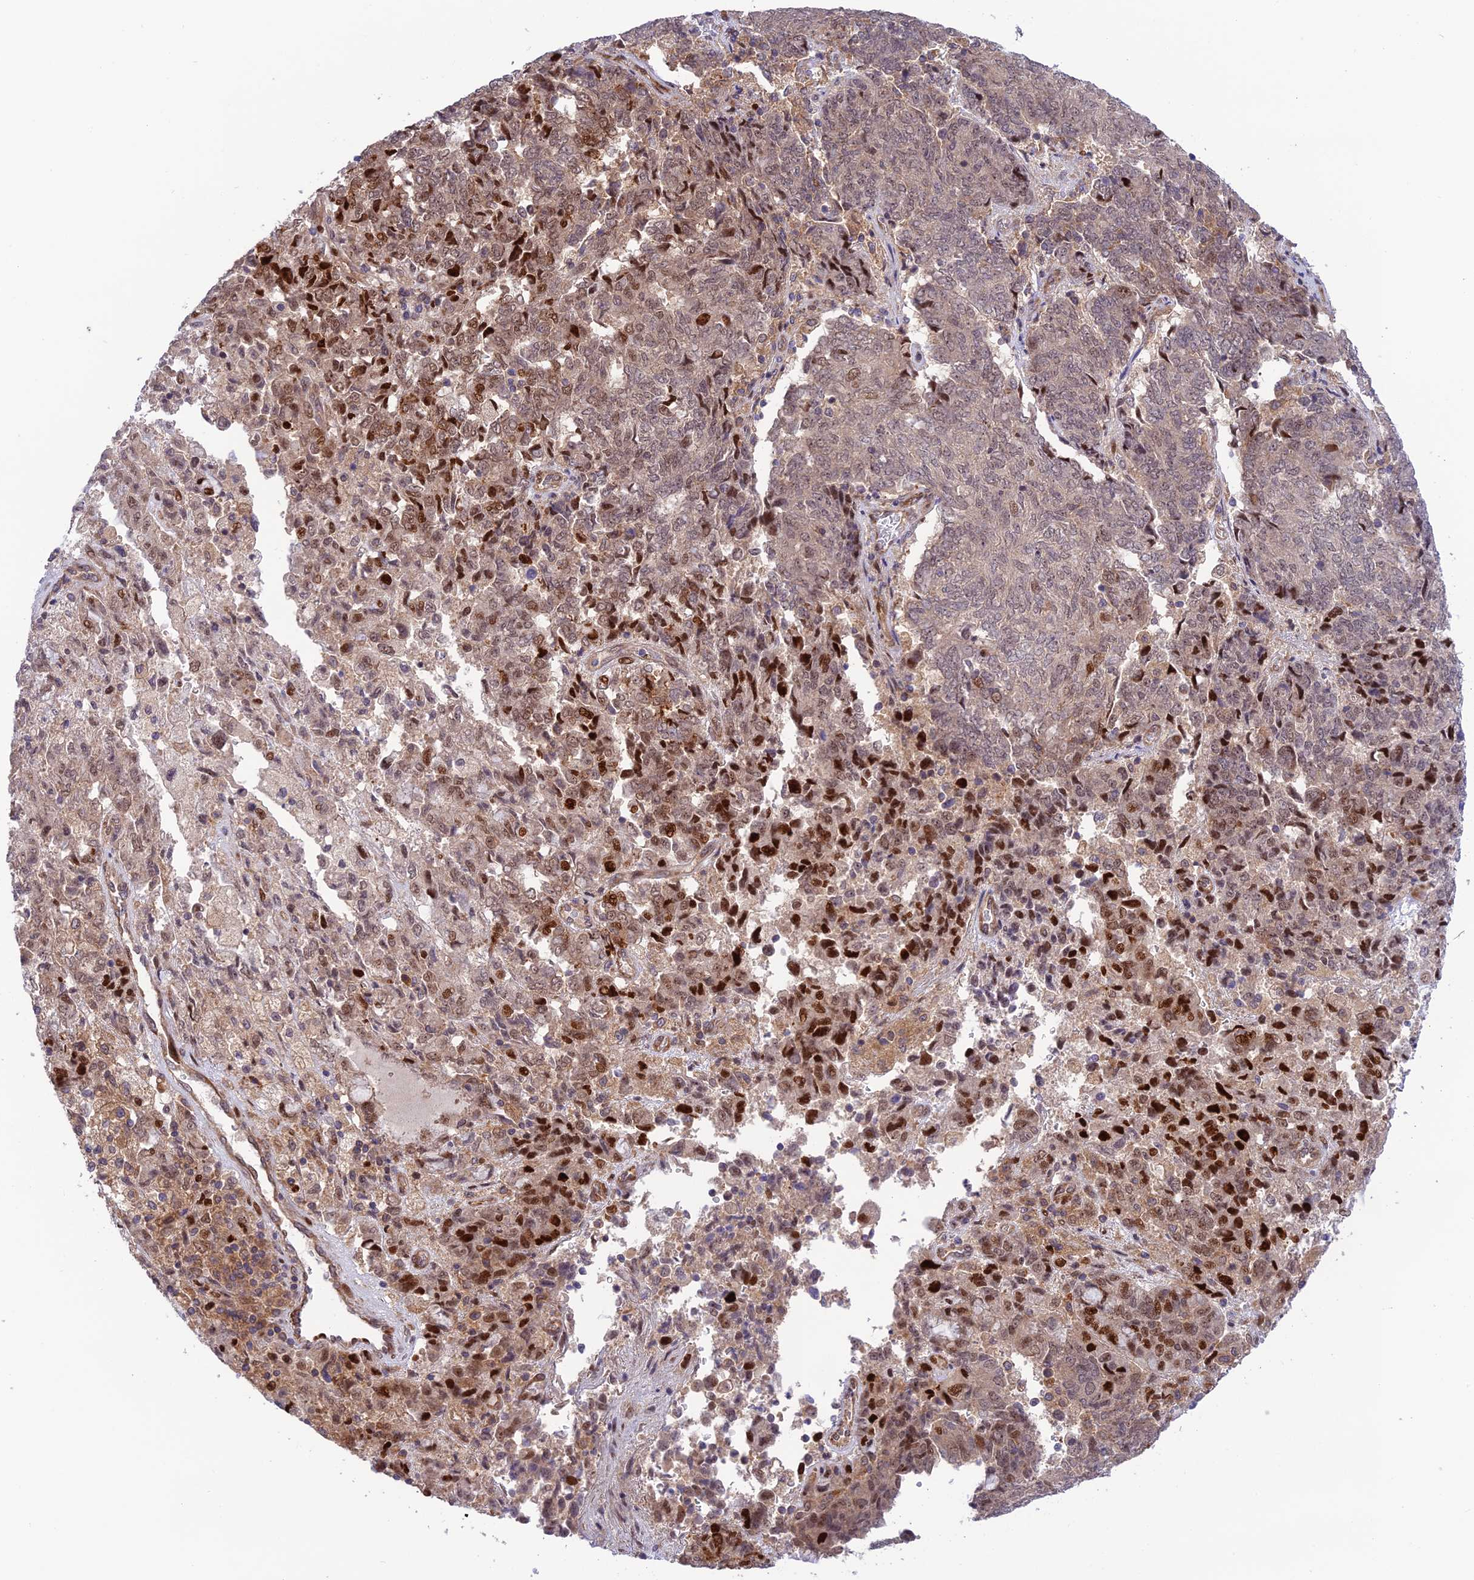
{"staining": {"intensity": "moderate", "quantity": "<25%", "location": "nuclear"}, "tissue": "endometrial cancer", "cell_type": "Tumor cells", "image_type": "cancer", "snomed": [{"axis": "morphology", "description": "Adenocarcinoma, NOS"}, {"axis": "topography", "description": "Endometrium"}], "caption": "Immunohistochemistry histopathology image of neoplastic tissue: human endometrial cancer stained using immunohistochemistry displays low levels of moderate protein expression localized specifically in the nuclear of tumor cells, appearing as a nuclear brown color.", "gene": "ZNF584", "patient": {"sex": "female", "age": 80}}